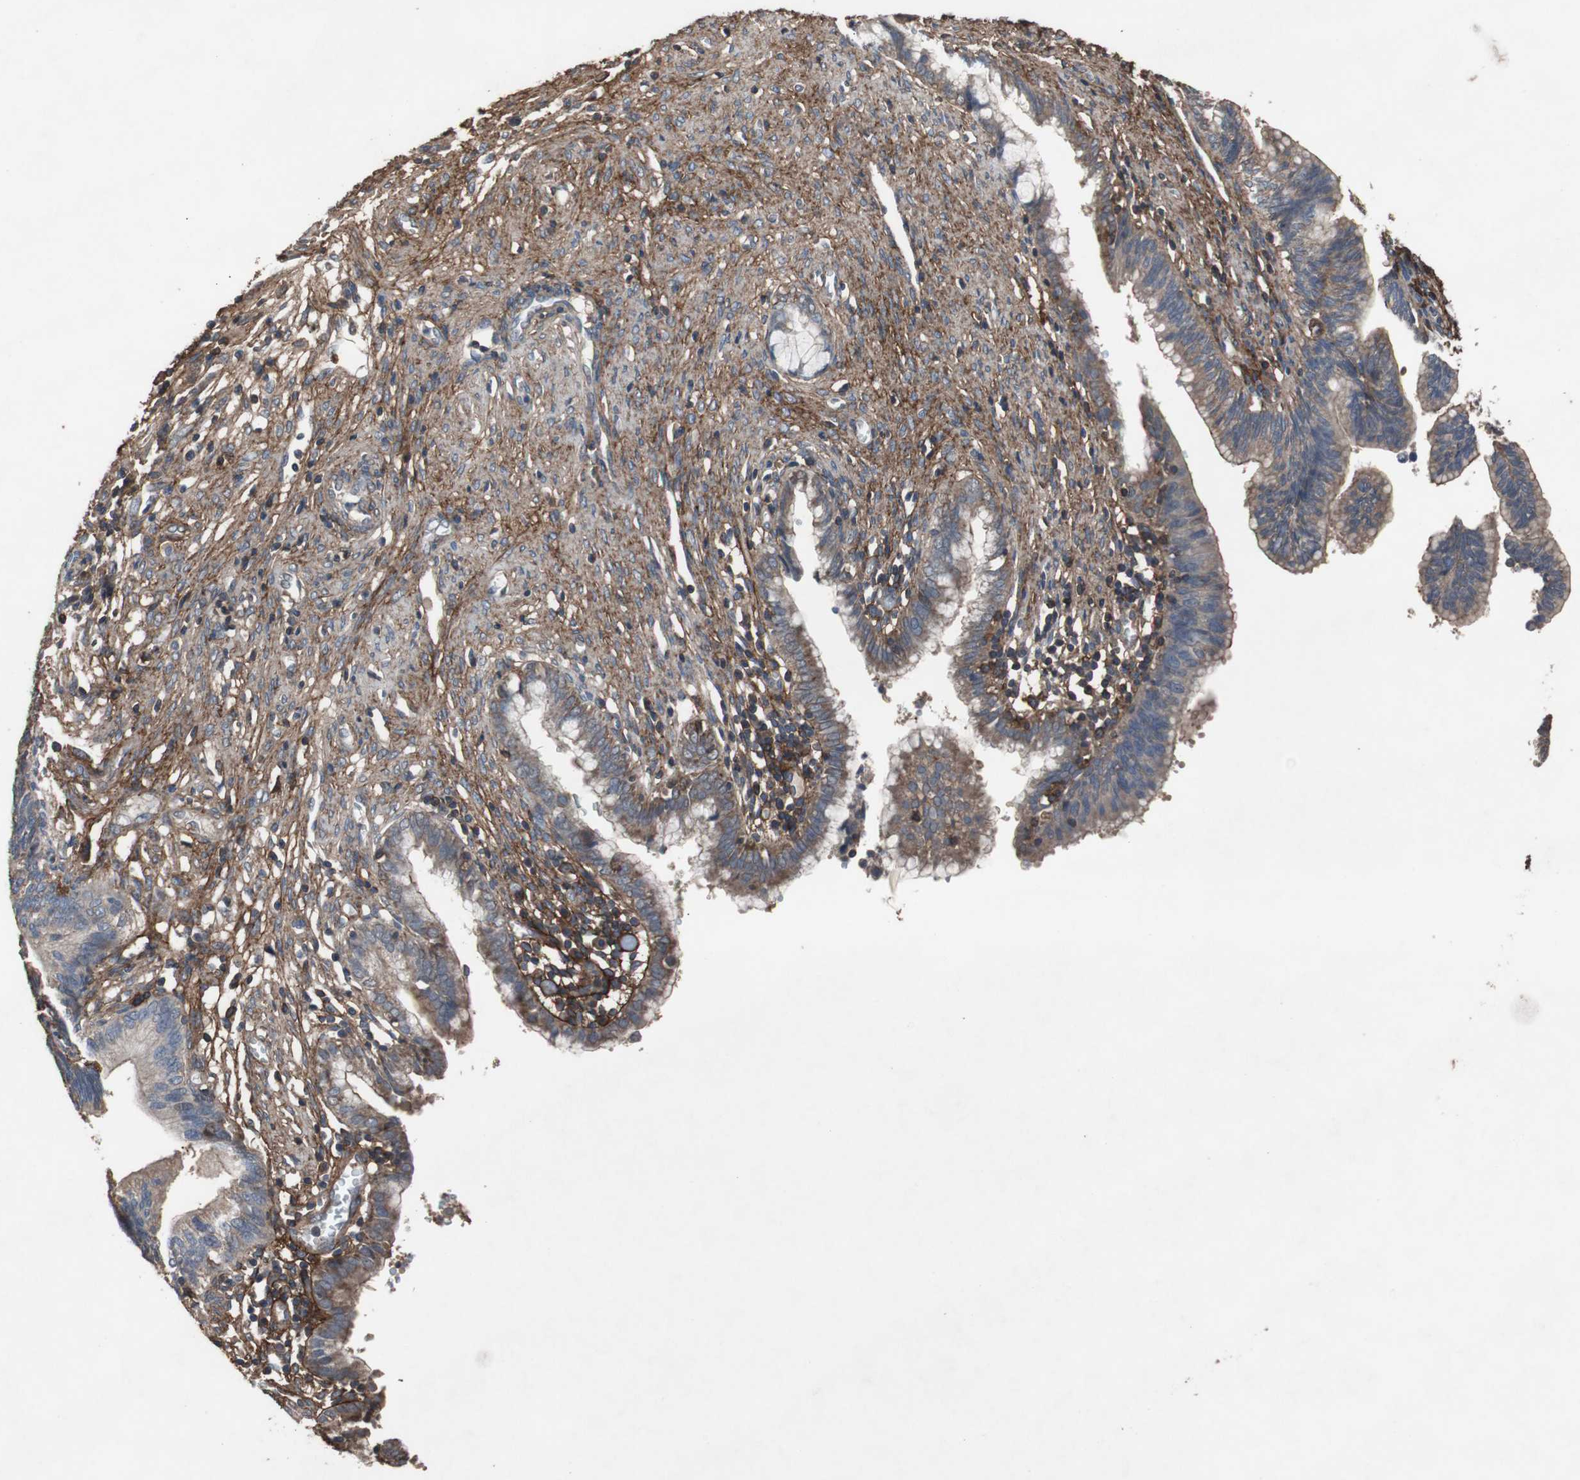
{"staining": {"intensity": "moderate", "quantity": "25%-75%", "location": "cytoplasmic/membranous"}, "tissue": "cervical cancer", "cell_type": "Tumor cells", "image_type": "cancer", "snomed": [{"axis": "morphology", "description": "Adenocarcinoma, NOS"}, {"axis": "topography", "description": "Cervix"}], "caption": "IHC of cervical cancer exhibits medium levels of moderate cytoplasmic/membranous expression in about 25%-75% of tumor cells.", "gene": "COL6A2", "patient": {"sex": "female", "age": 44}}